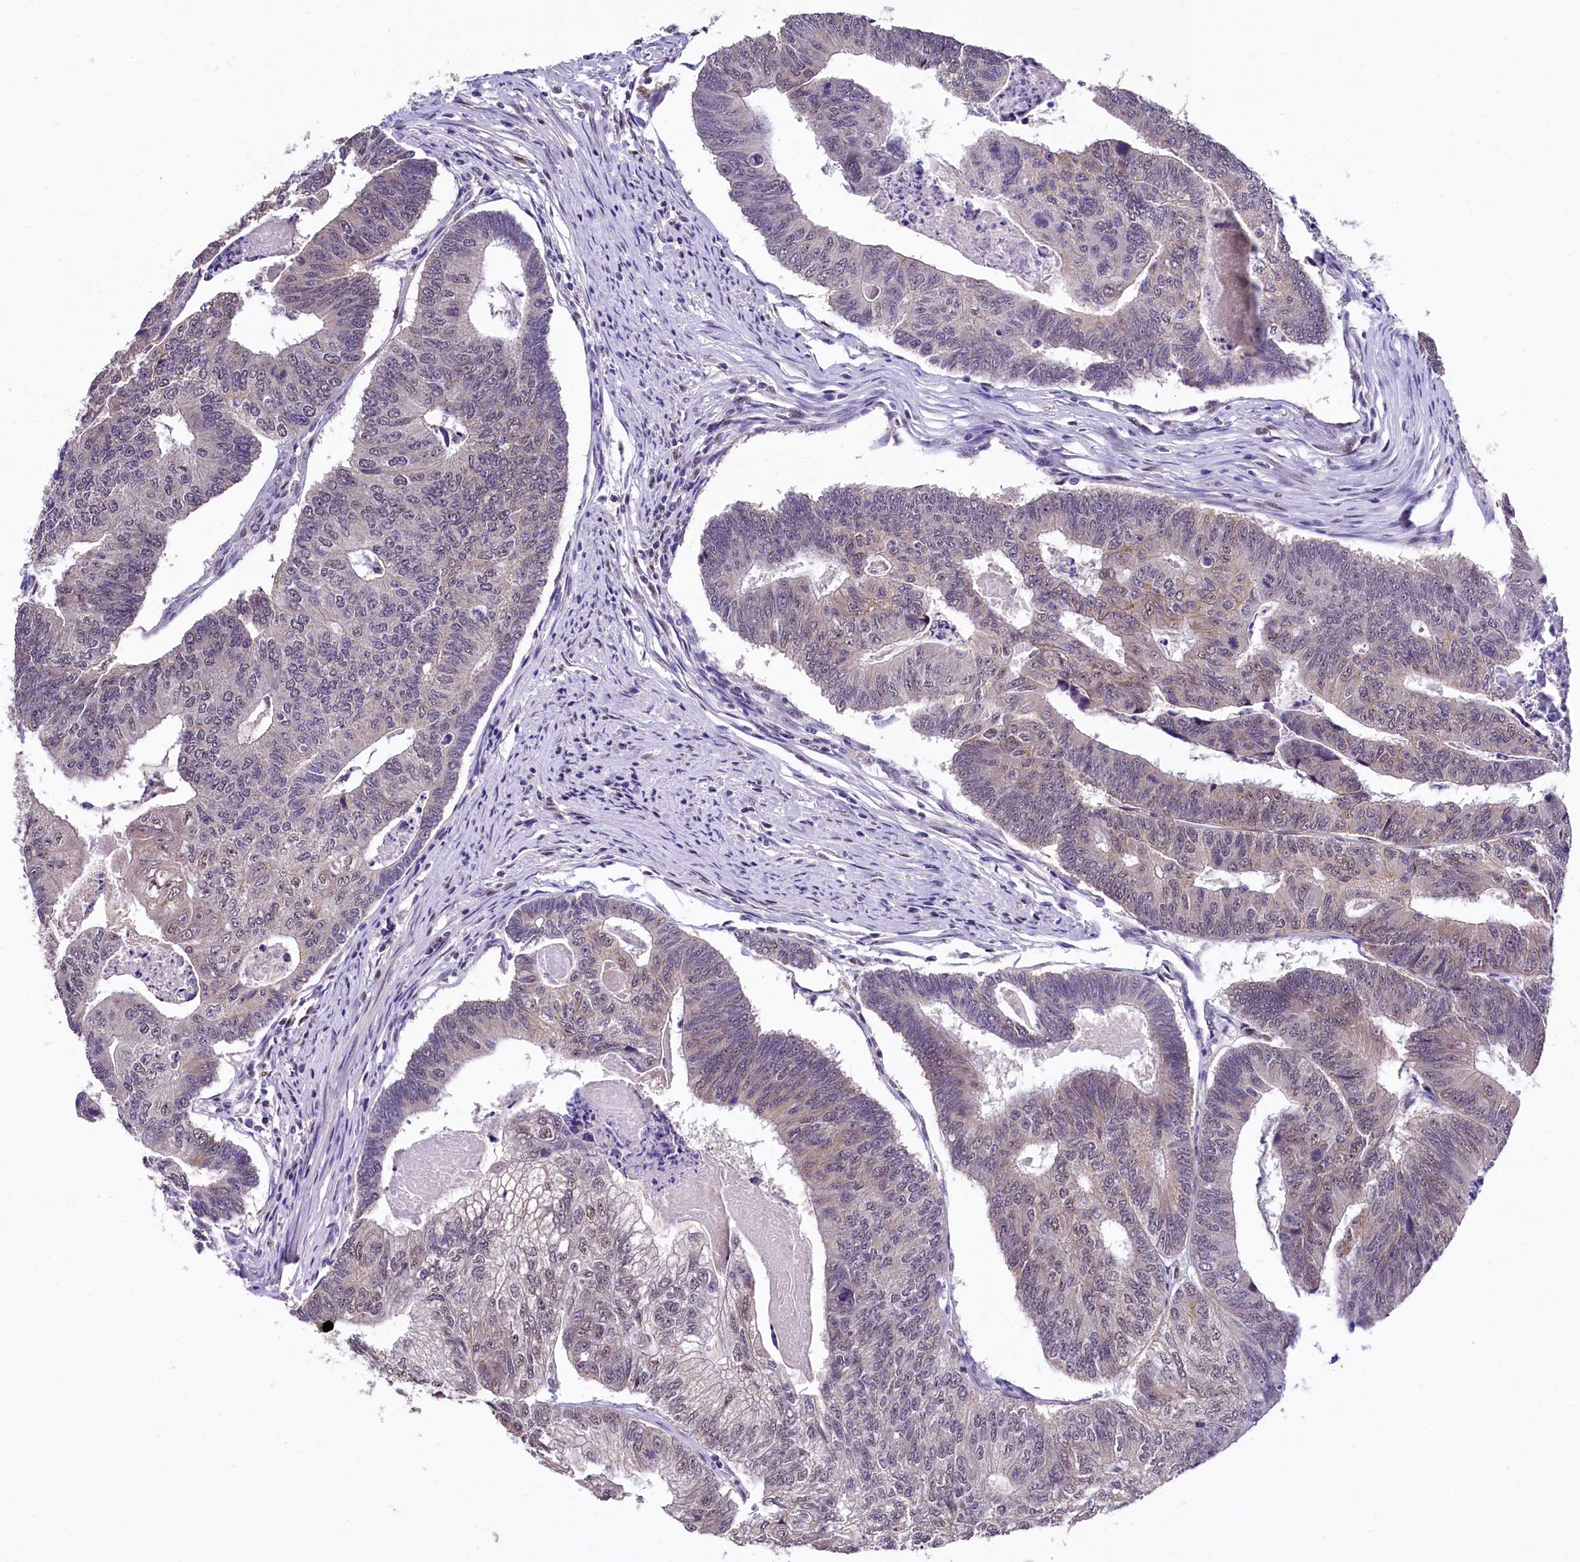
{"staining": {"intensity": "weak", "quantity": "<25%", "location": "cytoplasmic/membranous,nuclear"}, "tissue": "colorectal cancer", "cell_type": "Tumor cells", "image_type": "cancer", "snomed": [{"axis": "morphology", "description": "Adenocarcinoma, NOS"}, {"axis": "topography", "description": "Colon"}], "caption": "The immunohistochemistry micrograph has no significant expression in tumor cells of adenocarcinoma (colorectal) tissue.", "gene": "HECTD4", "patient": {"sex": "female", "age": 67}}